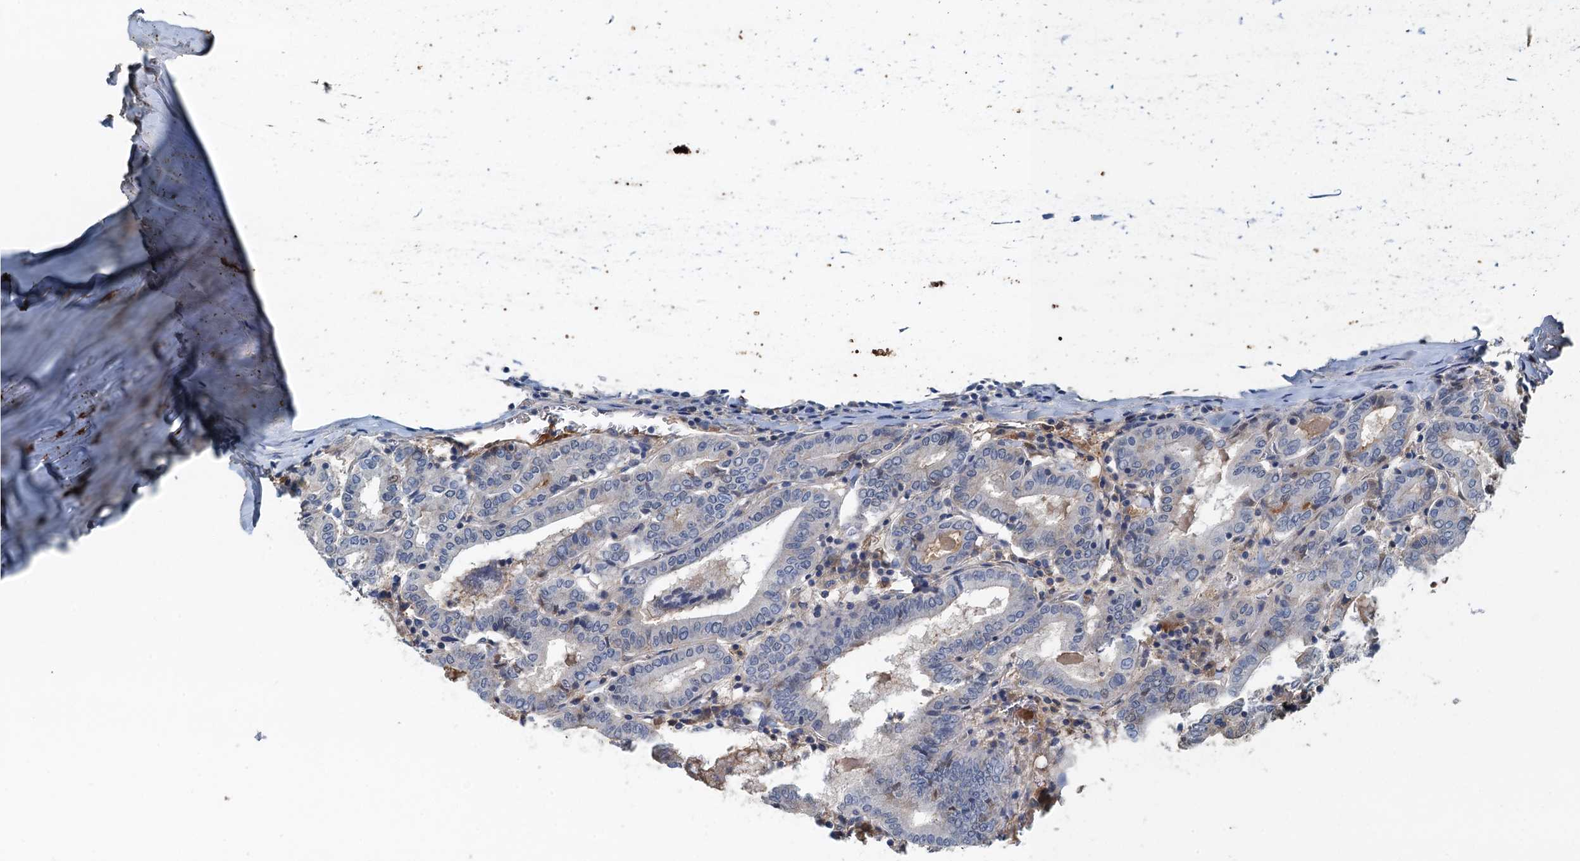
{"staining": {"intensity": "moderate", "quantity": "<25%", "location": "cytoplasmic/membranous"}, "tissue": "thyroid cancer", "cell_type": "Tumor cells", "image_type": "cancer", "snomed": [{"axis": "morphology", "description": "Papillary adenocarcinoma, NOS"}, {"axis": "topography", "description": "Thyroid gland"}], "caption": "Immunohistochemistry (IHC) staining of thyroid papillary adenocarcinoma, which shows low levels of moderate cytoplasmic/membranous positivity in about <25% of tumor cells indicating moderate cytoplasmic/membranous protein expression. The staining was performed using DAB (3,3'-diaminobenzidine) (brown) for protein detection and nuclei were counterstained in hematoxylin (blue).", "gene": "LSM14B", "patient": {"sex": "female", "age": 72}}